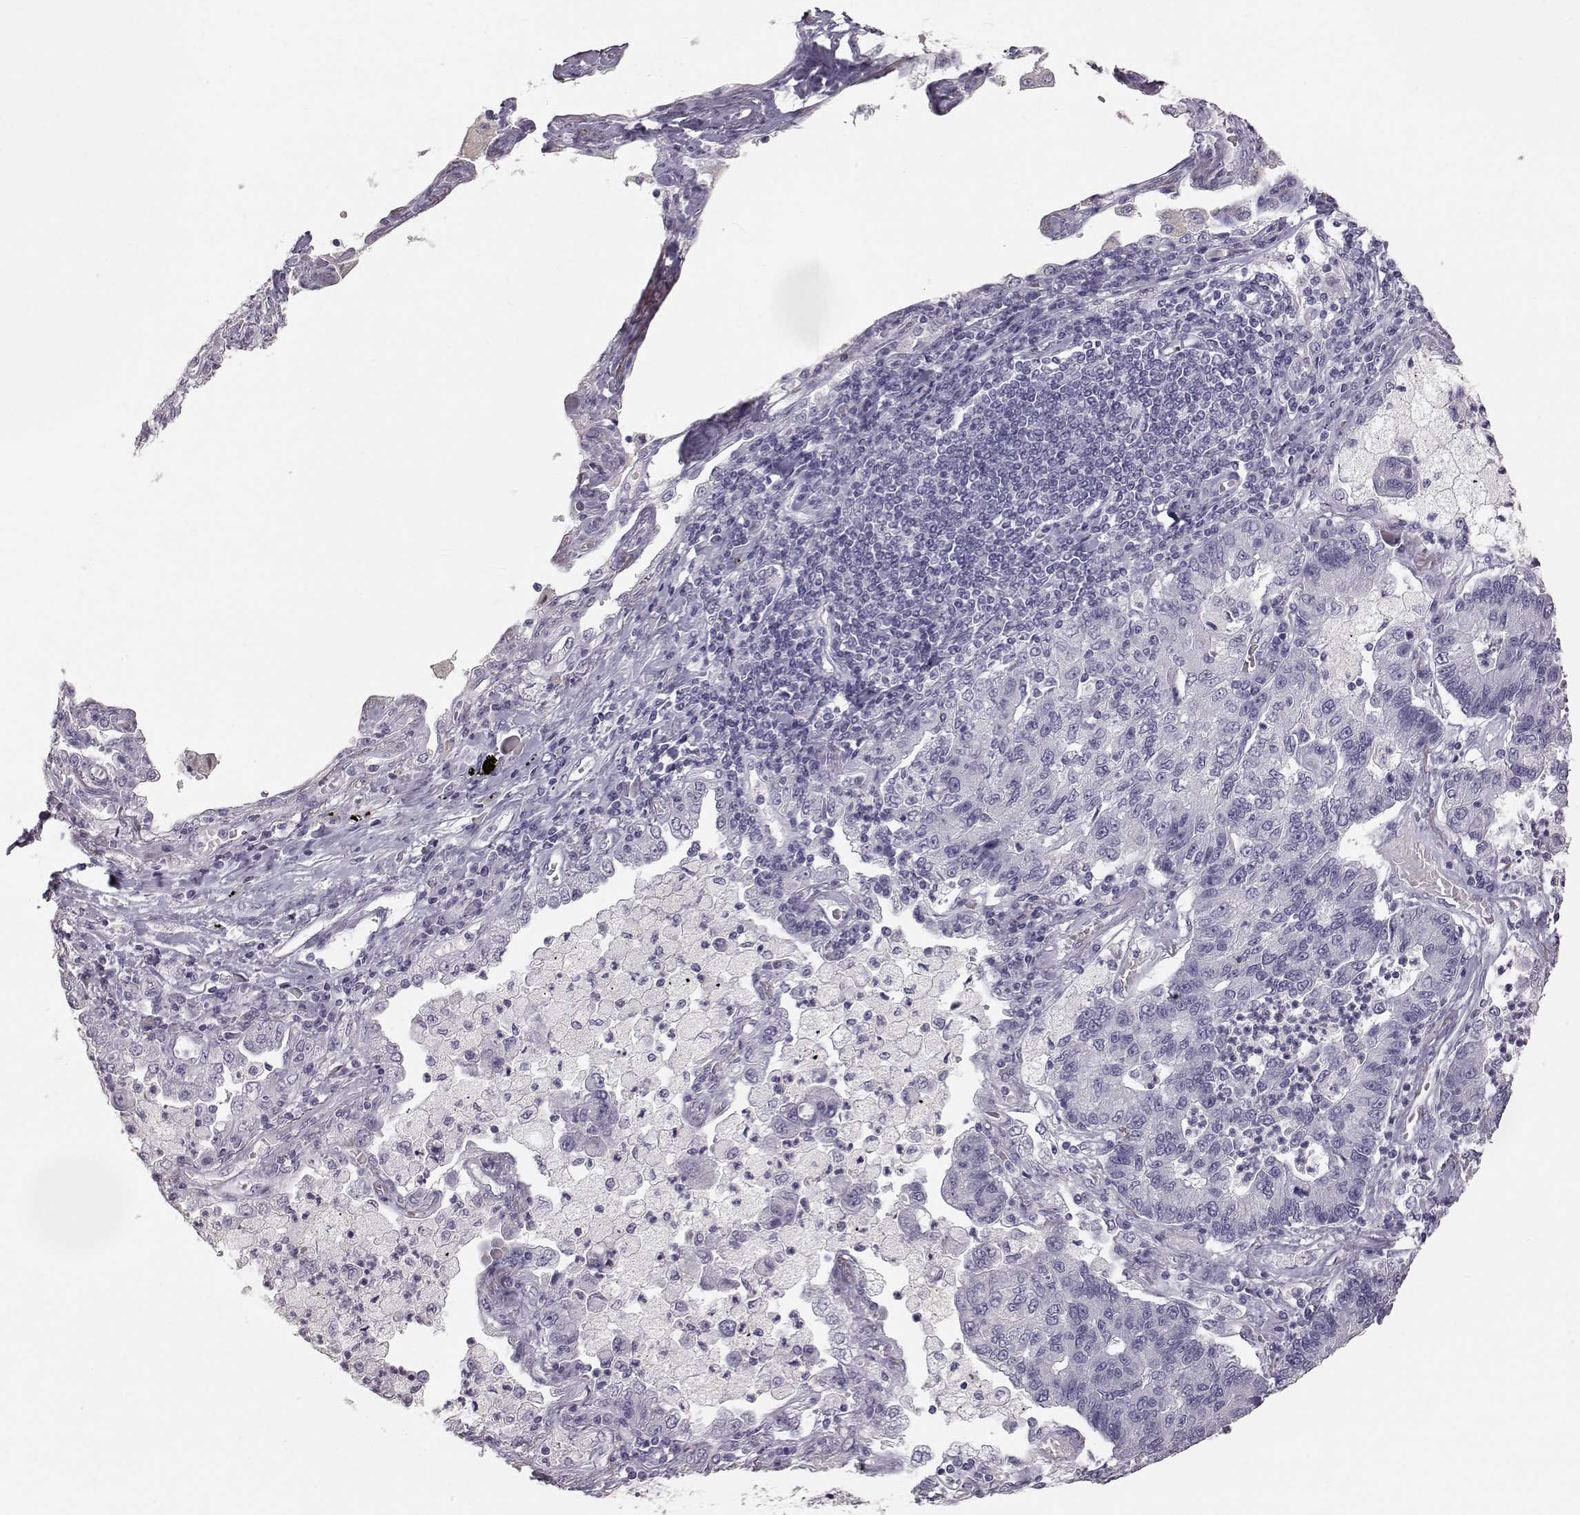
{"staining": {"intensity": "negative", "quantity": "none", "location": "none"}, "tissue": "lung cancer", "cell_type": "Tumor cells", "image_type": "cancer", "snomed": [{"axis": "morphology", "description": "Adenocarcinoma, NOS"}, {"axis": "topography", "description": "Lung"}], "caption": "The immunohistochemistry (IHC) histopathology image has no significant expression in tumor cells of lung cancer (adenocarcinoma) tissue. Nuclei are stained in blue.", "gene": "KRT33A", "patient": {"sex": "female", "age": 57}}